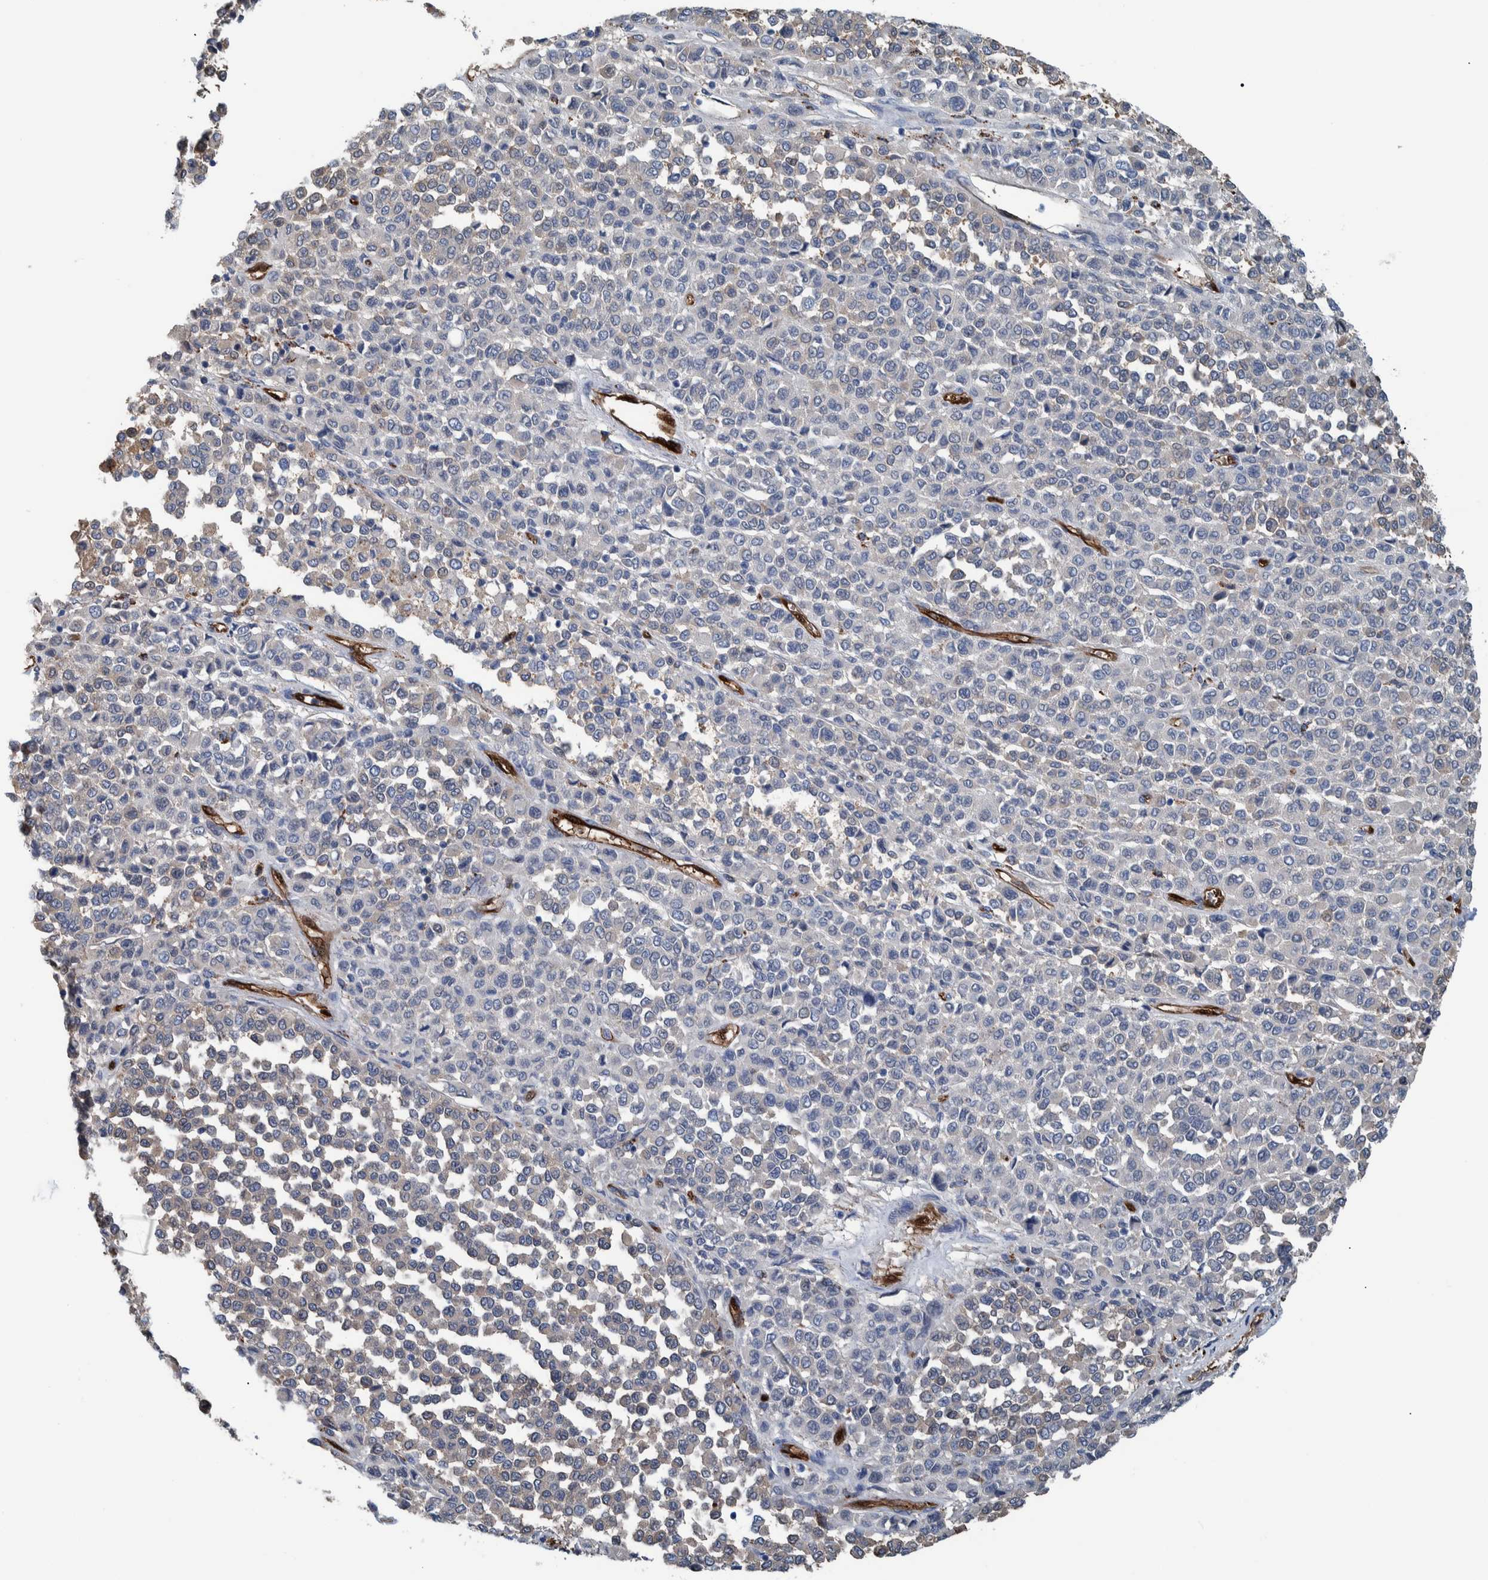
{"staining": {"intensity": "negative", "quantity": "none", "location": "none"}, "tissue": "melanoma", "cell_type": "Tumor cells", "image_type": "cancer", "snomed": [{"axis": "morphology", "description": "Malignant melanoma, Metastatic site"}, {"axis": "topography", "description": "Pancreas"}], "caption": "The image displays no staining of tumor cells in malignant melanoma (metastatic site).", "gene": "IDO1", "patient": {"sex": "female", "age": 30}}